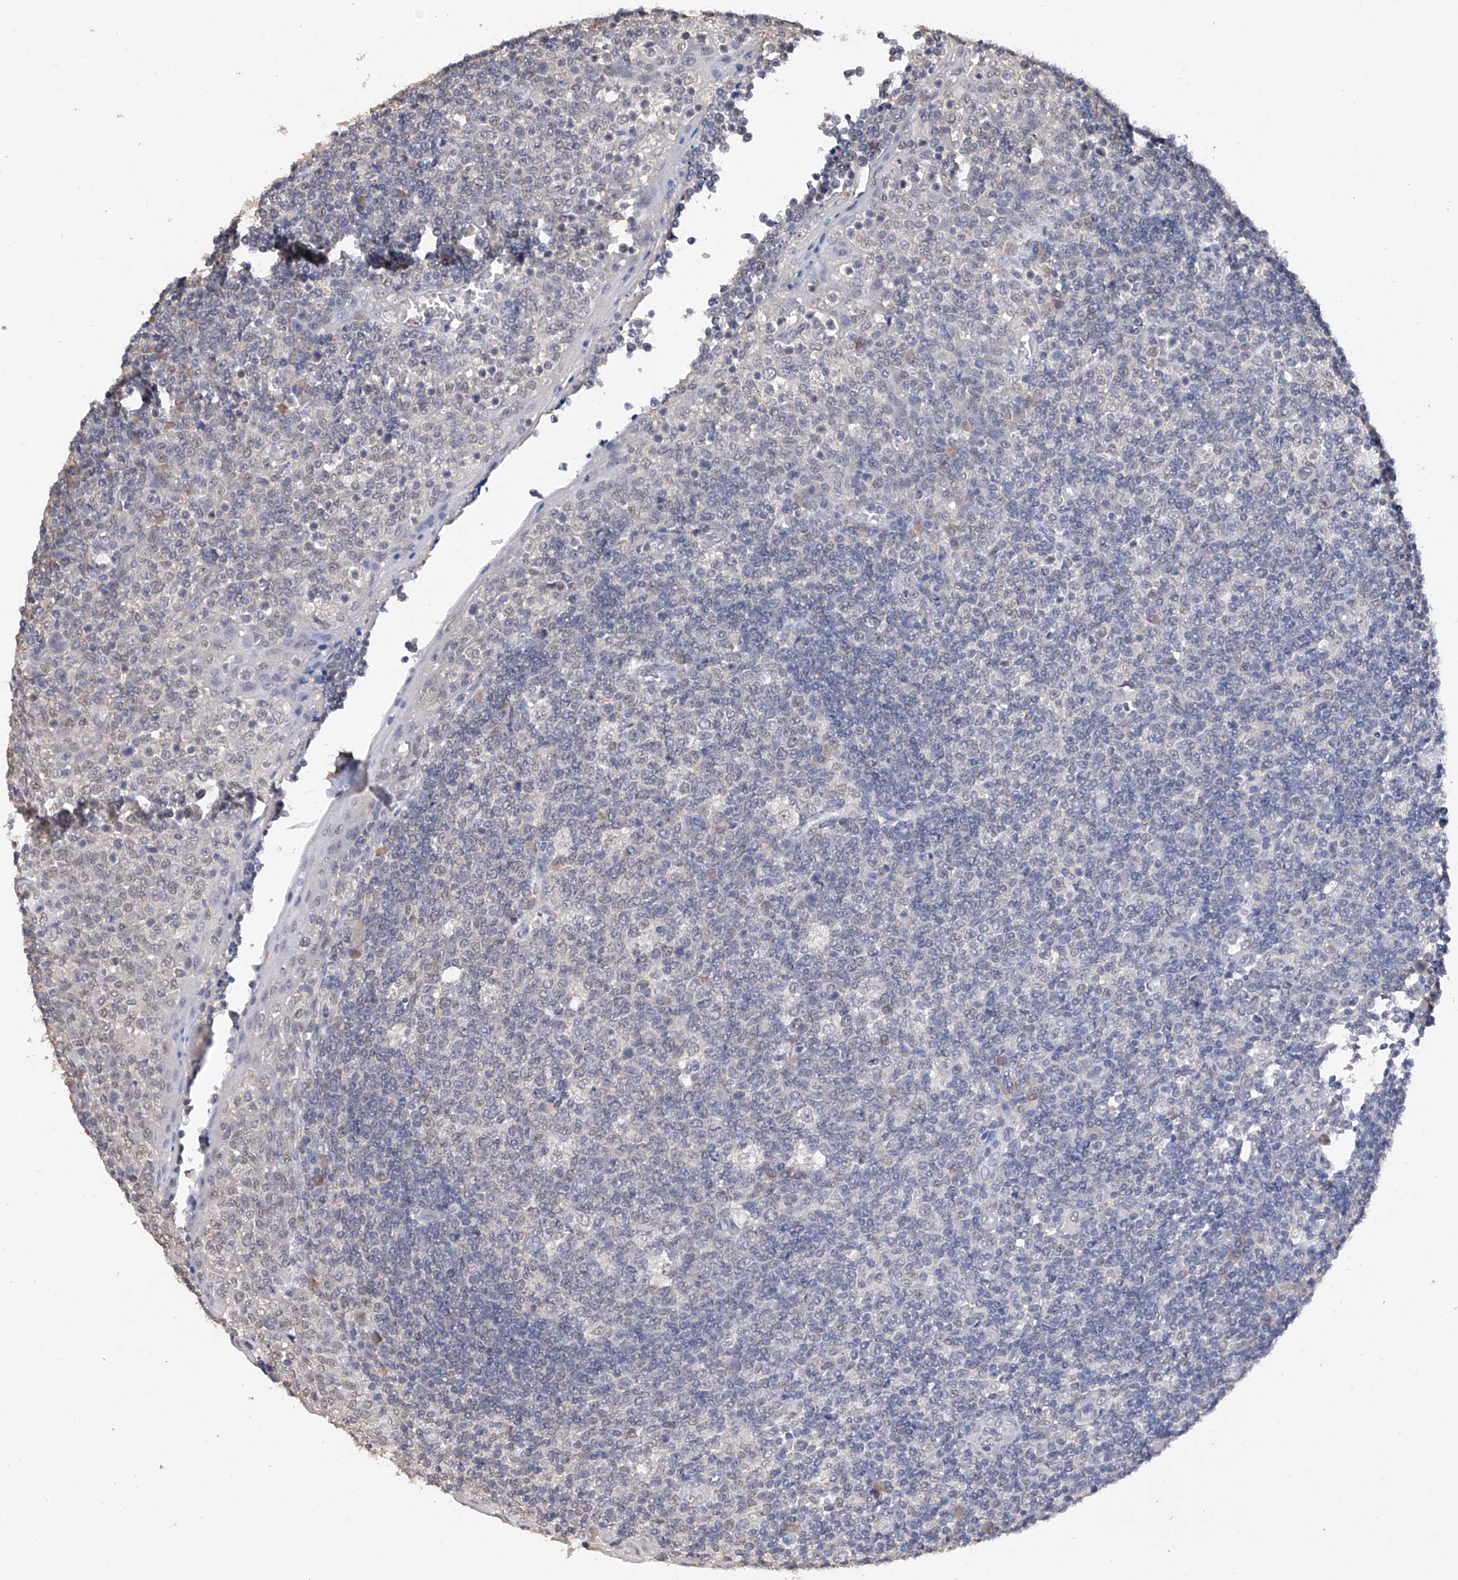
{"staining": {"intensity": "weak", "quantity": "<25%", "location": "nuclear"}, "tissue": "tonsil", "cell_type": "Germinal center cells", "image_type": "normal", "snomed": [{"axis": "morphology", "description": "Normal tissue, NOS"}, {"axis": "topography", "description": "Tonsil"}], "caption": "Immunohistochemistry (IHC) photomicrograph of normal tonsil: tonsil stained with DAB (3,3'-diaminobenzidine) demonstrates no significant protein expression in germinal center cells.", "gene": "DMAP1", "patient": {"sex": "female", "age": 19}}